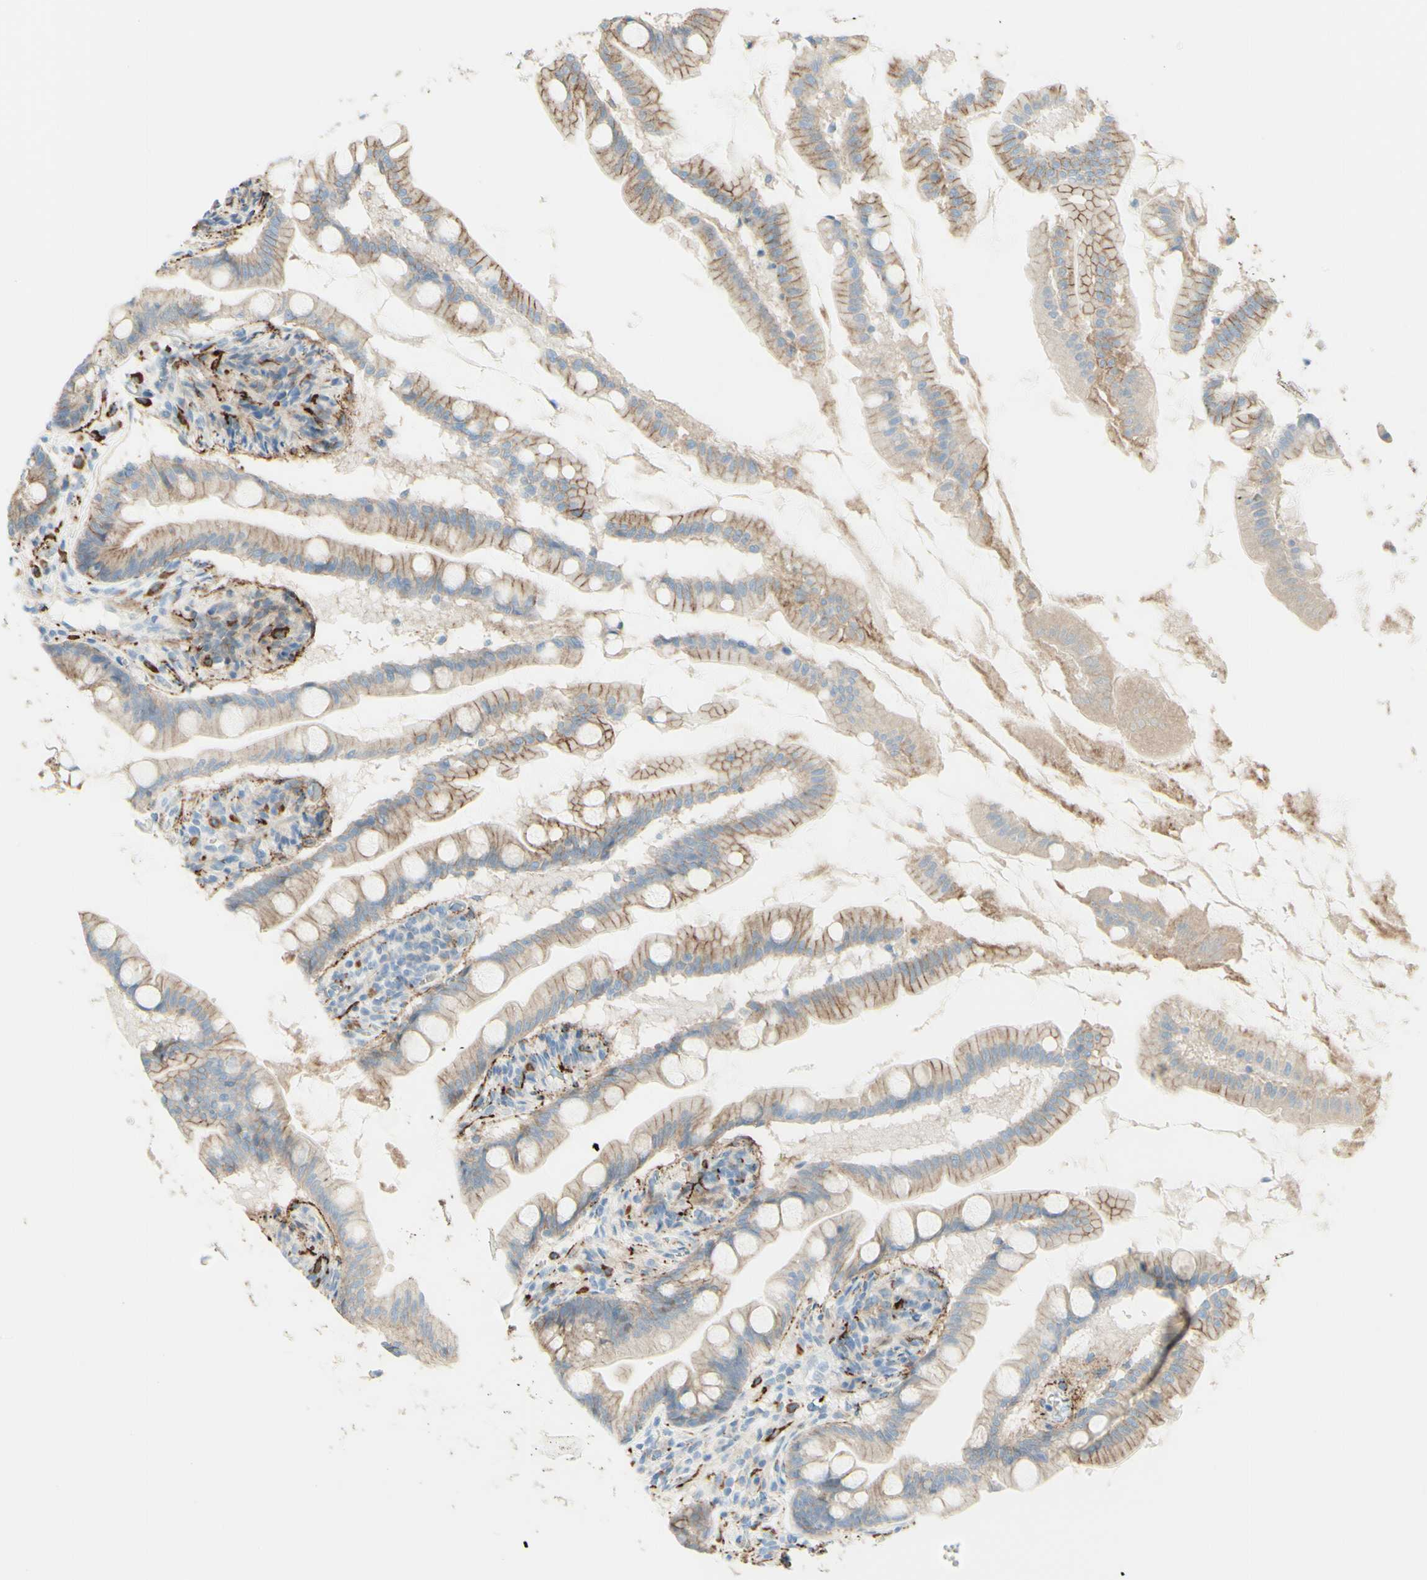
{"staining": {"intensity": "weak", "quantity": ">75%", "location": "cytoplasmic/membranous"}, "tissue": "small intestine", "cell_type": "Glandular cells", "image_type": "normal", "snomed": [{"axis": "morphology", "description": "Normal tissue, NOS"}, {"axis": "topography", "description": "Small intestine"}], "caption": "The image shows staining of benign small intestine, revealing weak cytoplasmic/membranous protein expression (brown color) within glandular cells.", "gene": "ALCAM", "patient": {"sex": "female", "age": 56}}